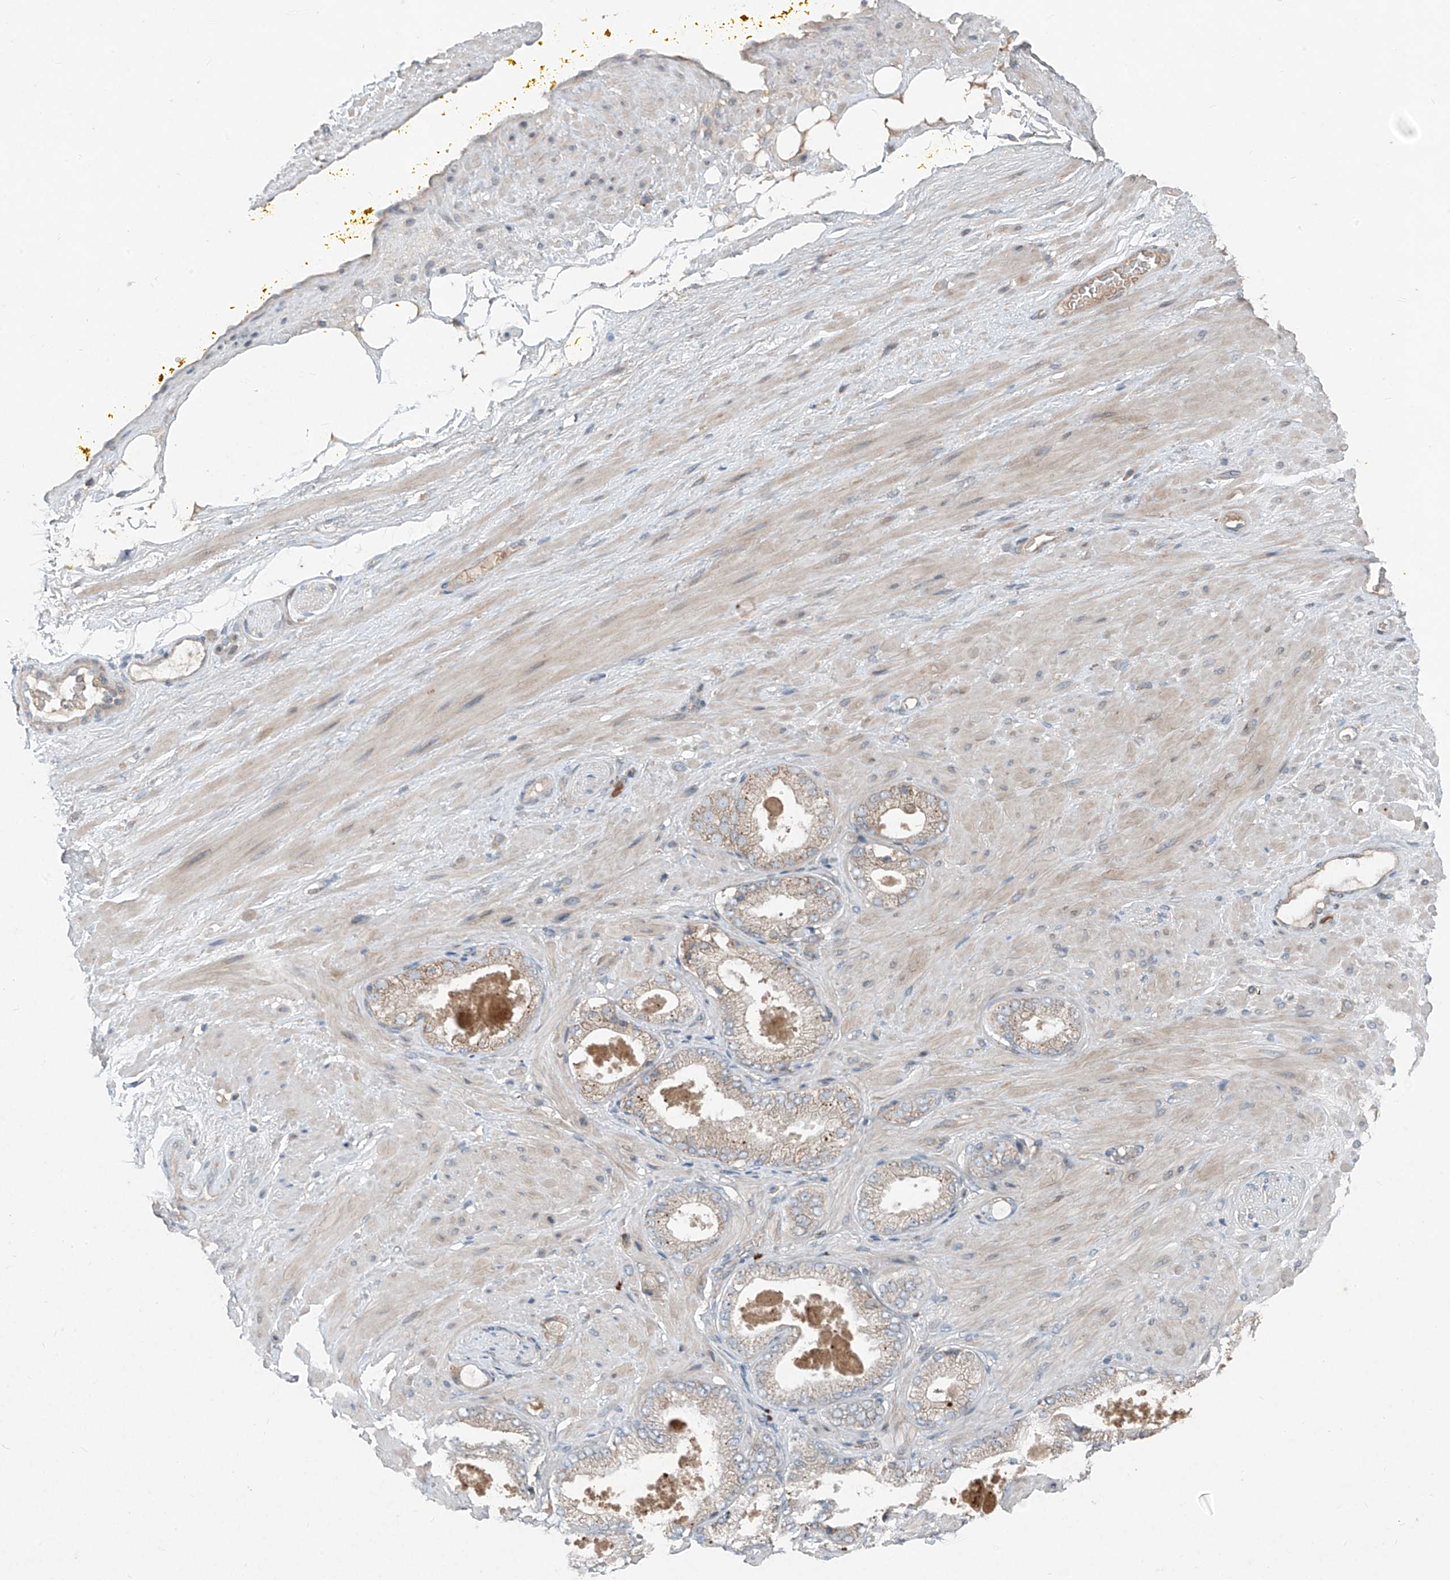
{"staining": {"intensity": "weak", "quantity": ">75%", "location": "cytoplasmic/membranous"}, "tissue": "adipose tissue", "cell_type": "Adipocytes", "image_type": "normal", "snomed": [{"axis": "morphology", "description": "Normal tissue, NOS"}, {"axis": "morphology", "description": "Adenocarcinoma, Low grade"}, {"axis": "topography", "description": "Prostate"}, {"axis": "topography", "description": "Peripheral nerve tissue"}], "caption": "Weak cytoplasmic/membranous protein staining is present in approximately >75% of adipocytes in adipose tissue. The staining was performed using DAB, with brown indicating positive protein expression. Nuclei are stained blue with hematoxylin.", "gene": "FOXRED2", "patient": {"sex": "male", "age": 63}}